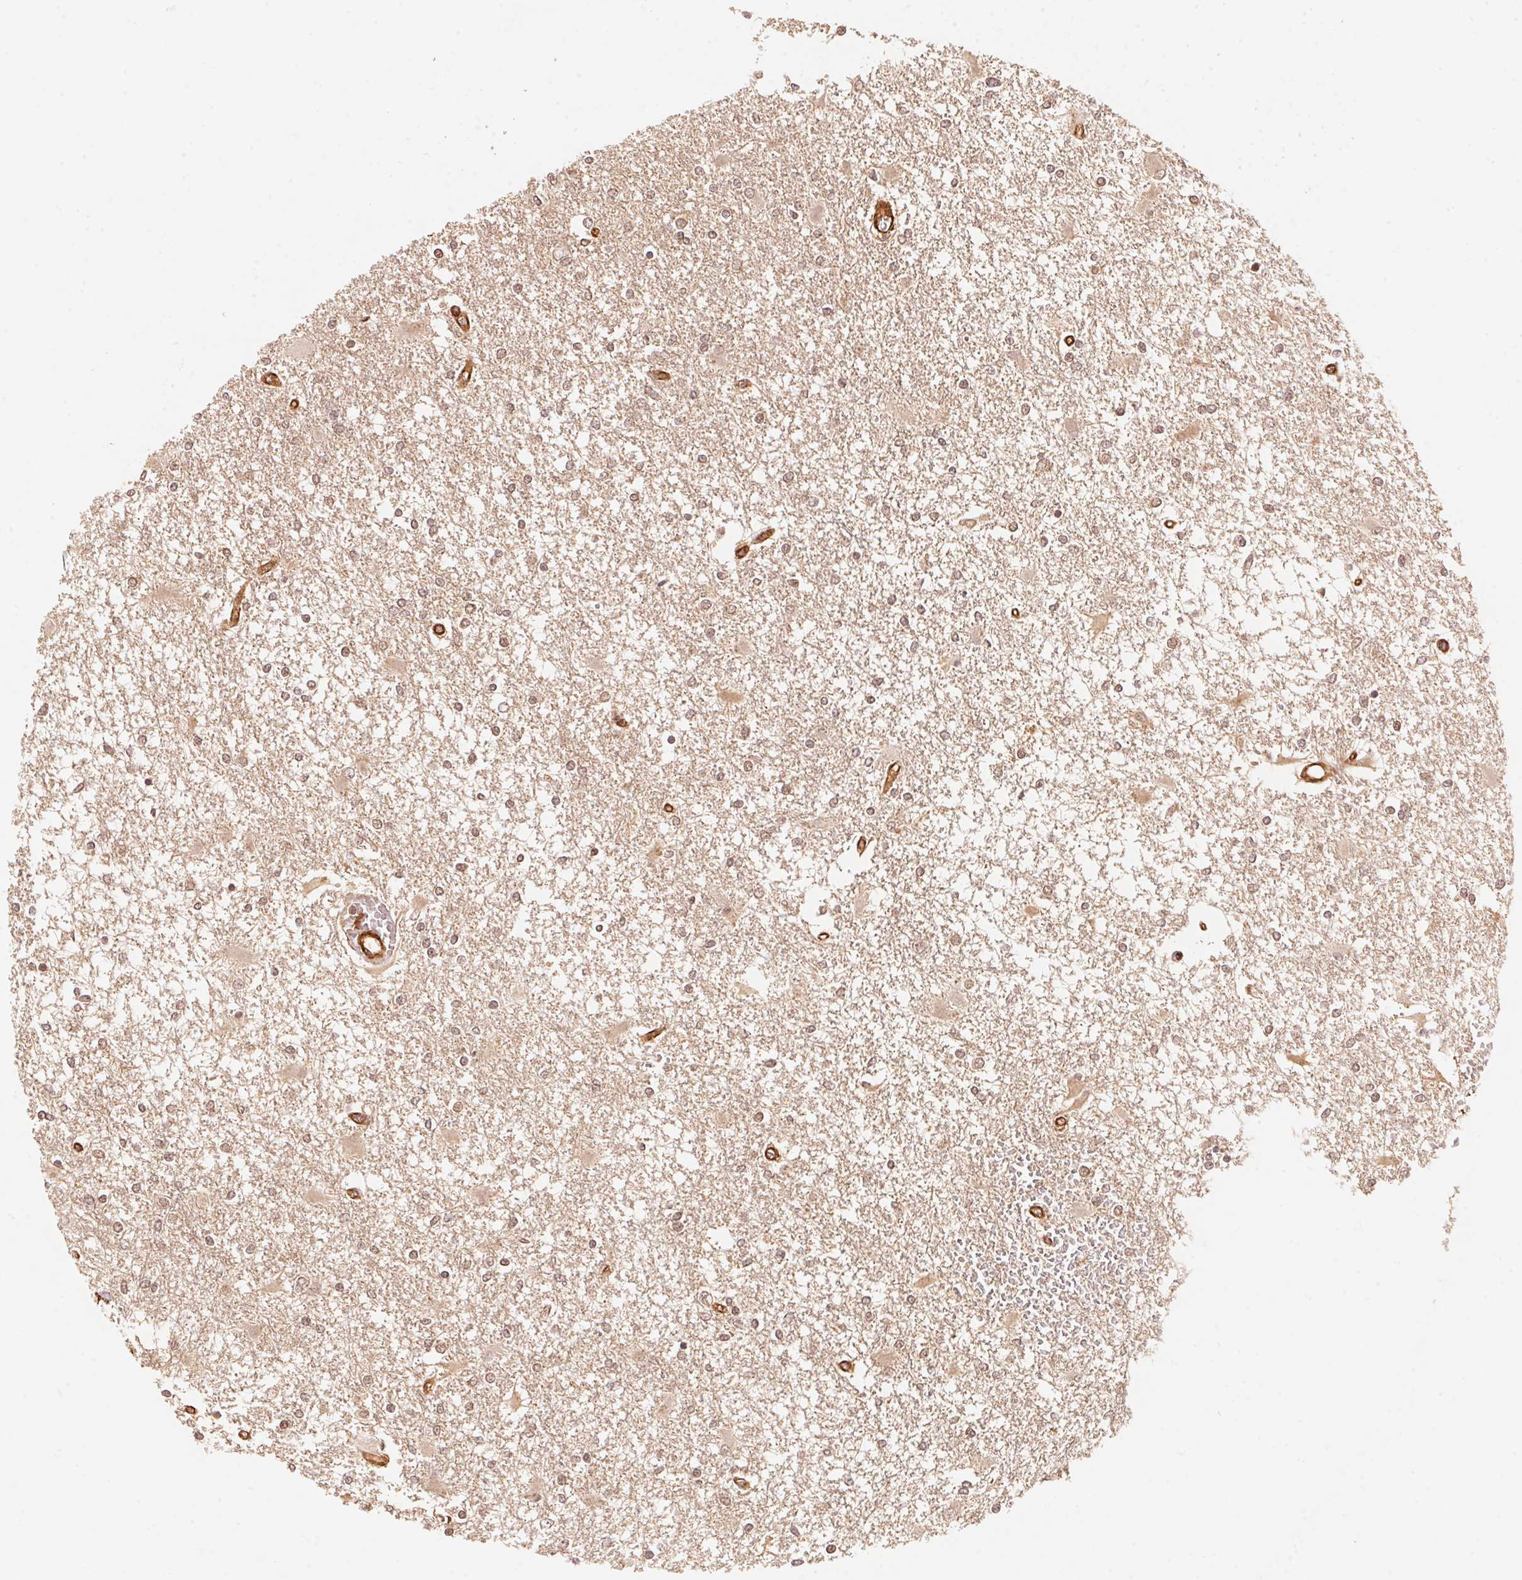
{"staining": {"intensity": "moderate", "quantity": "25%-75%", "location": "cytoplasmic/membranous,nuclear"}, "tissue": "glioma", "cell_type": "Tumor cells", "image_type": "cancer", "snomed": [{"axis": "morphology", "description": "Glioma, malignant, High grade"}, {"axis": "topography", "description": "Cerebral cortex"}], "caption": "DAB (3,3'-diaminobenzidine) immunohistochemical staining of human high-grade glioma (malignant) shows moderate cytoplasmic/membranous and nuclear protein staining in approximately 25%-75% of tumor cells.", "gene": "TNIP2", "patient": {"sex": "male", "age": 79}}